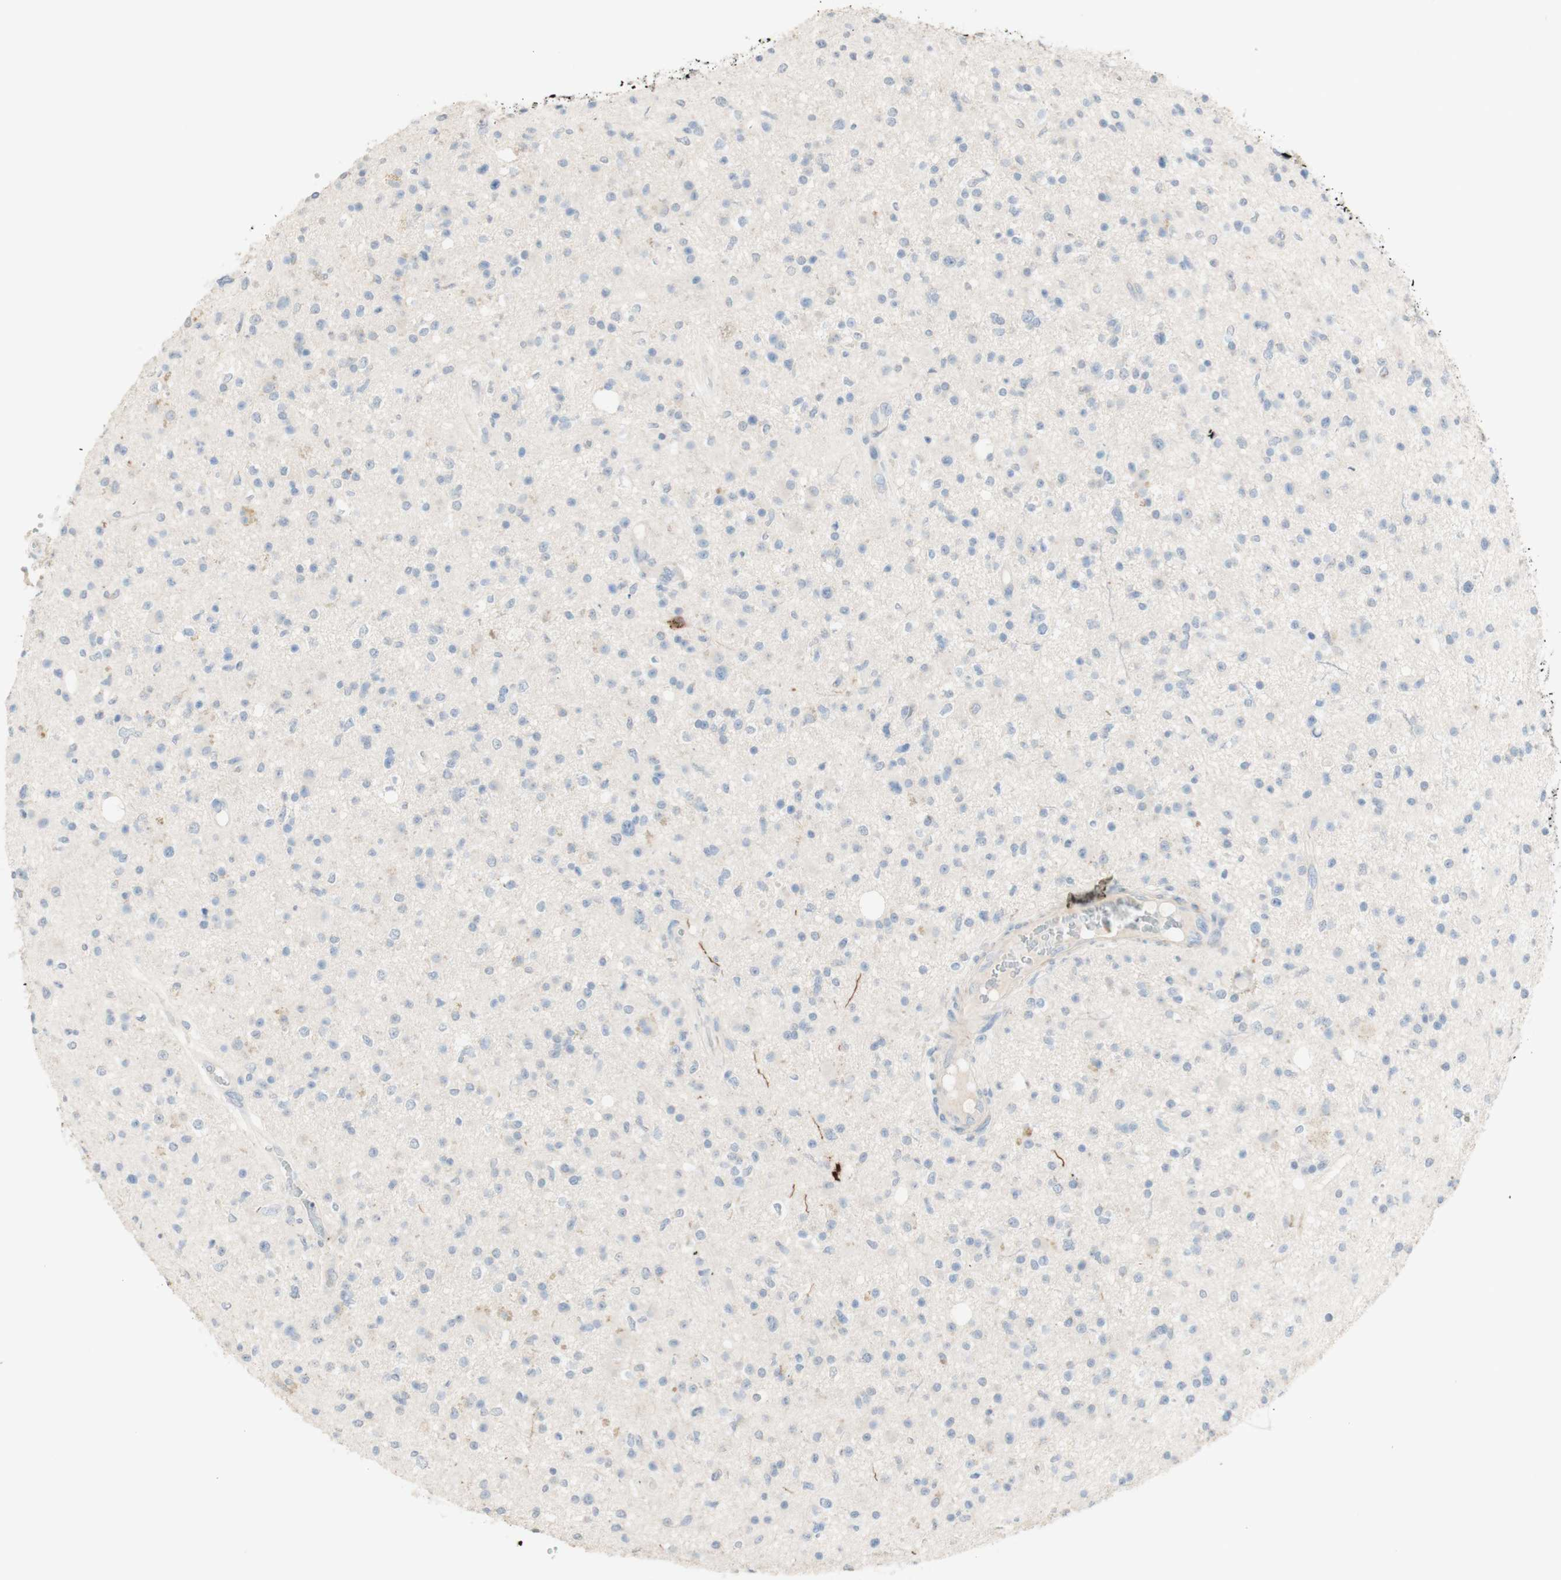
{"staining": {"intensity": "negative", "quantity": "none", "location": "none"}, "tissue": "glioma", "cell_type": "Tumor cells", "image_type": "cancer", "snomed": [{"axis": "morphology", "description": "Glioma, malignant, High grade"}, {"axis": "topography", "description": "Brain"}], "caption": "Tumor cells are negative for protein expression in human glioma.", "gene": "MANEA", "patient": {"sex": "male", "age": 33}}